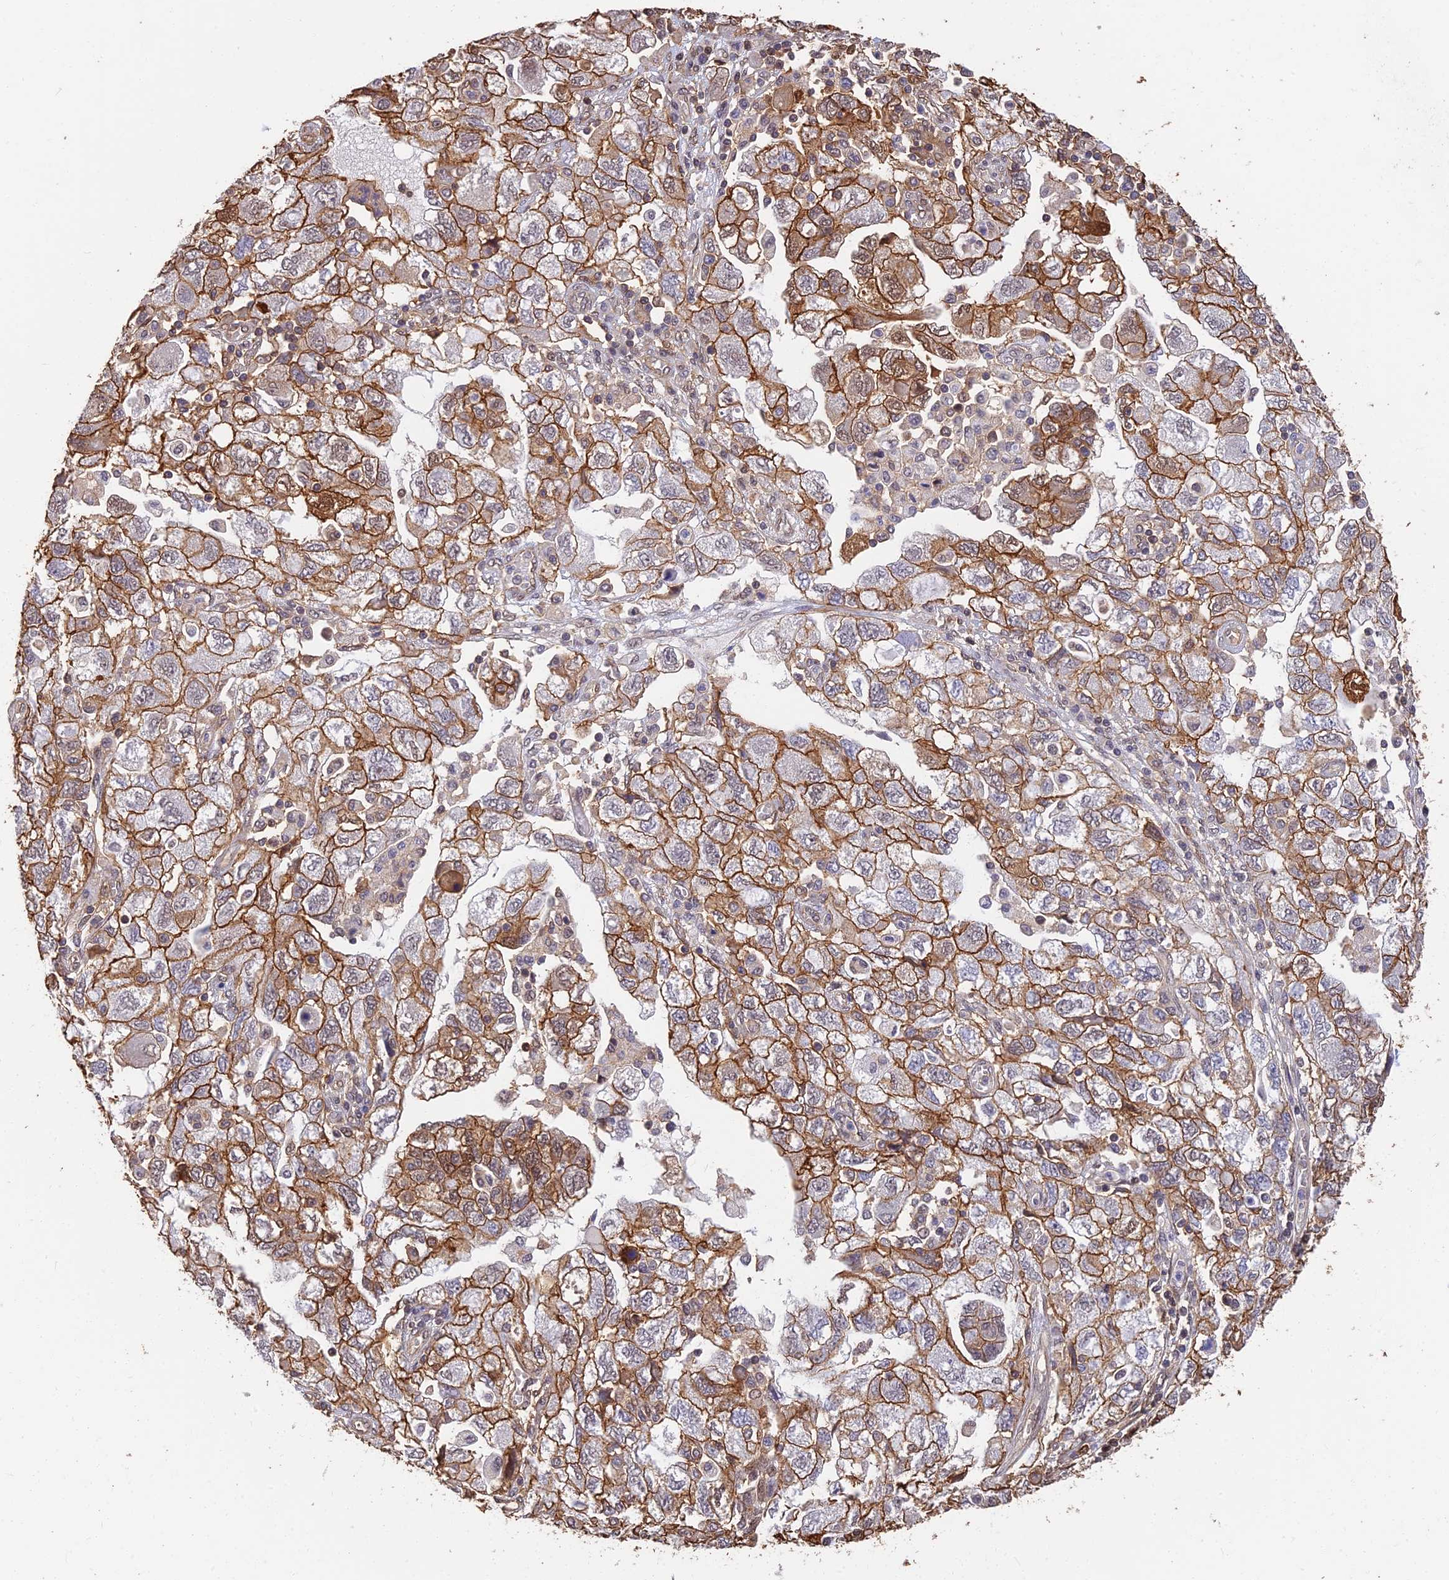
{"staining": {"intensity": "strong", "quantity": ">75%", "location": "cytoplasmic/membranous"}, "tissue": "ovarian cancer", "cell_type": "Tumor cells", "image_type": "cancer", "snomed": [{"axis": "morphology", "description": "Carcinoma, NOS"}, {"axis": "morphology", "description": "Cystadenocarcinoma, serous, NOS"}, {"axis": "topography", "description": "Ovary"}], "caption": "Immunohistochemistry (IHC) micrograph of ovarian cancer stained for a protein (brown), which shows high levels of strong cytoplasmic/membranous staining in approximately >75% of tumor cells.", "gene": "LRRN3", "patient": {"sex": "female", "age": 69}}